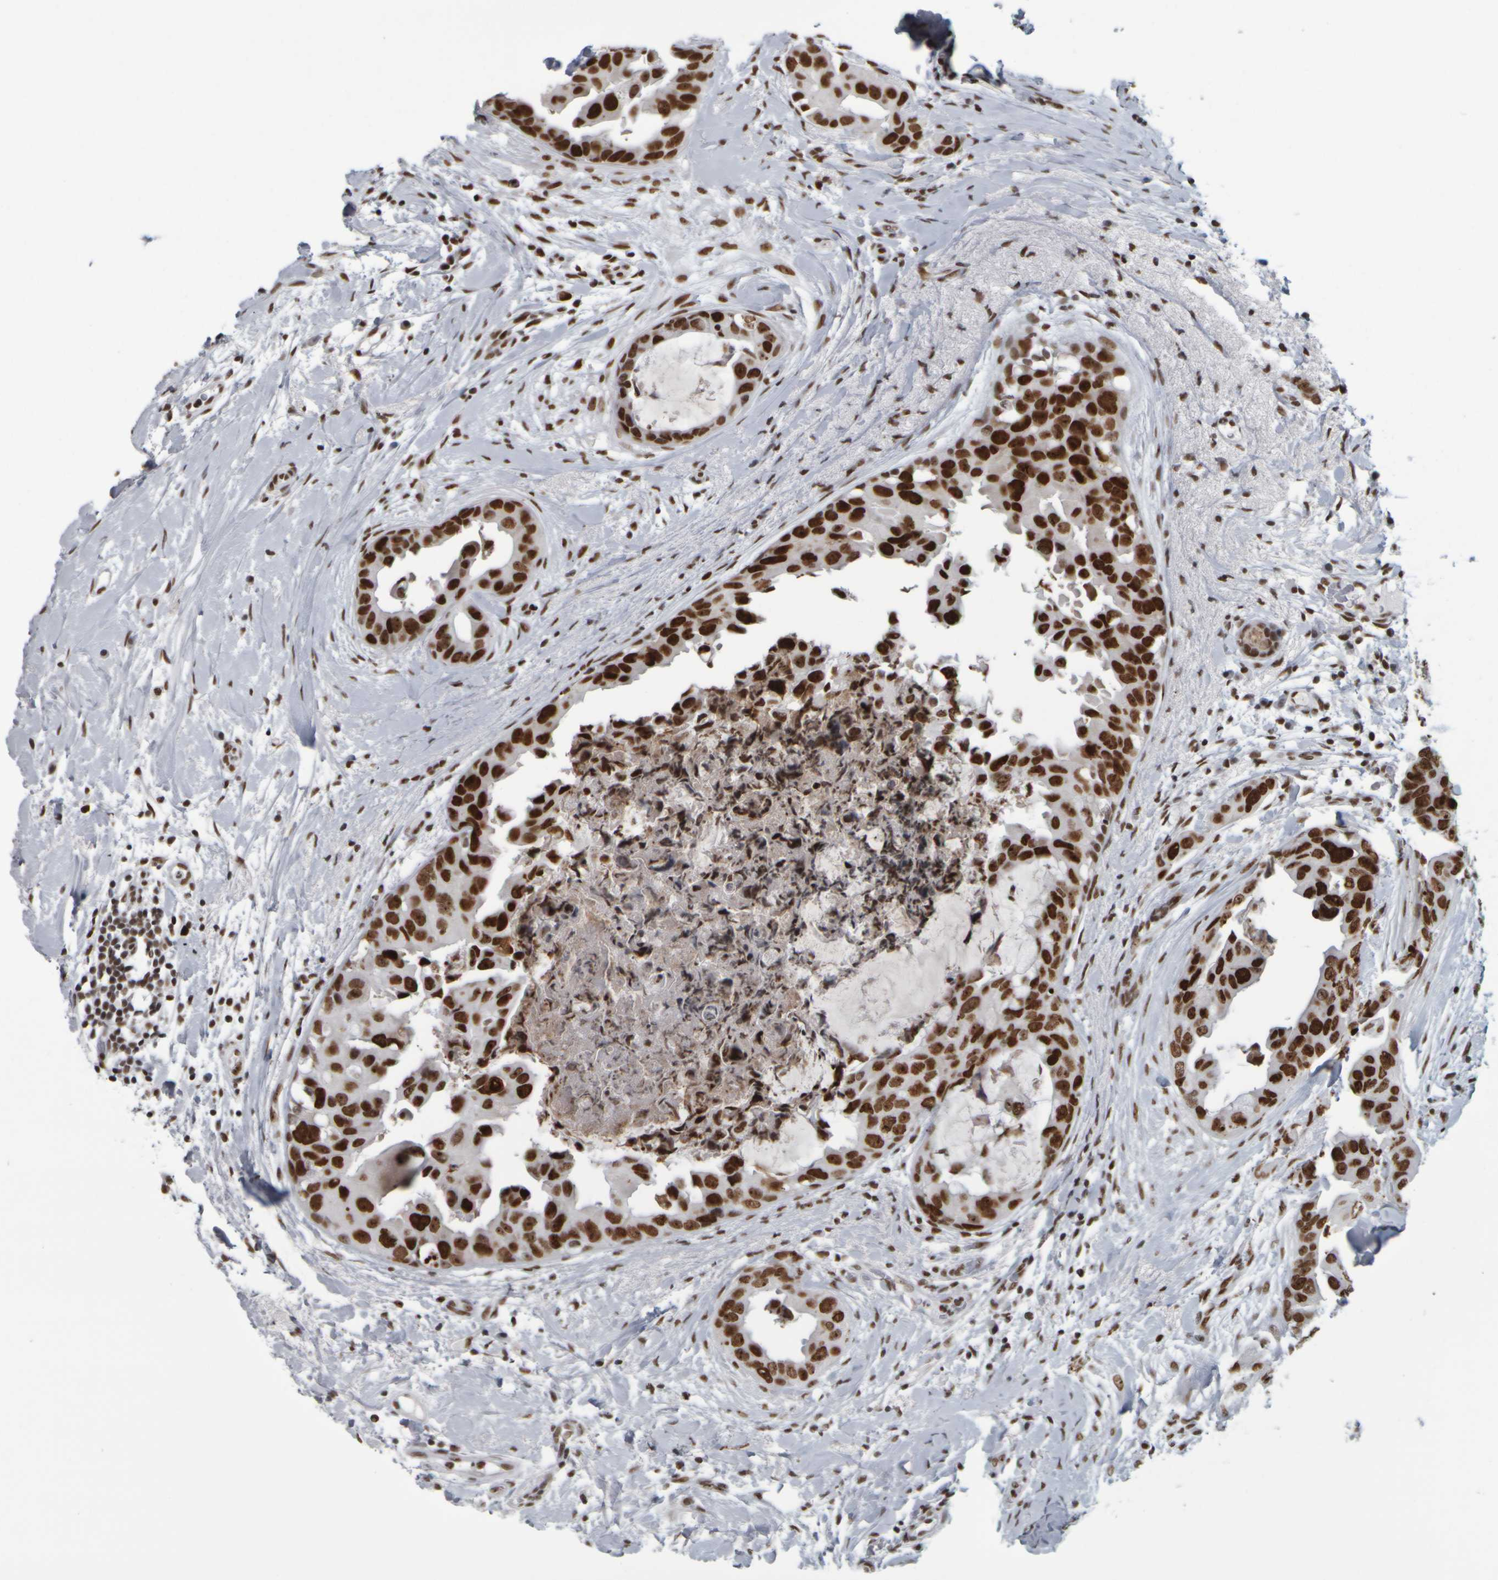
{"staining": {"intensity": "strong", "quantity": ">75%", "location": "nuclear"}, "tissue": "breast cancer", "cell_type": "Tumor cells", "image_type": "cancer", "snomed": [{"axis": "morphology", "description": "Duct carcinoma"}, {"axis": "topography", "description": "Breast"}], "caption": "IHC micrograph of infiltrating ductal carcinoma (breast) stained for a protein (brown), which reveals high levels of strong nuclear positivity in approximately >75% of tumor cells.", "gene": "TOP2B", "patient": {"sex": "female", "age": 40}}